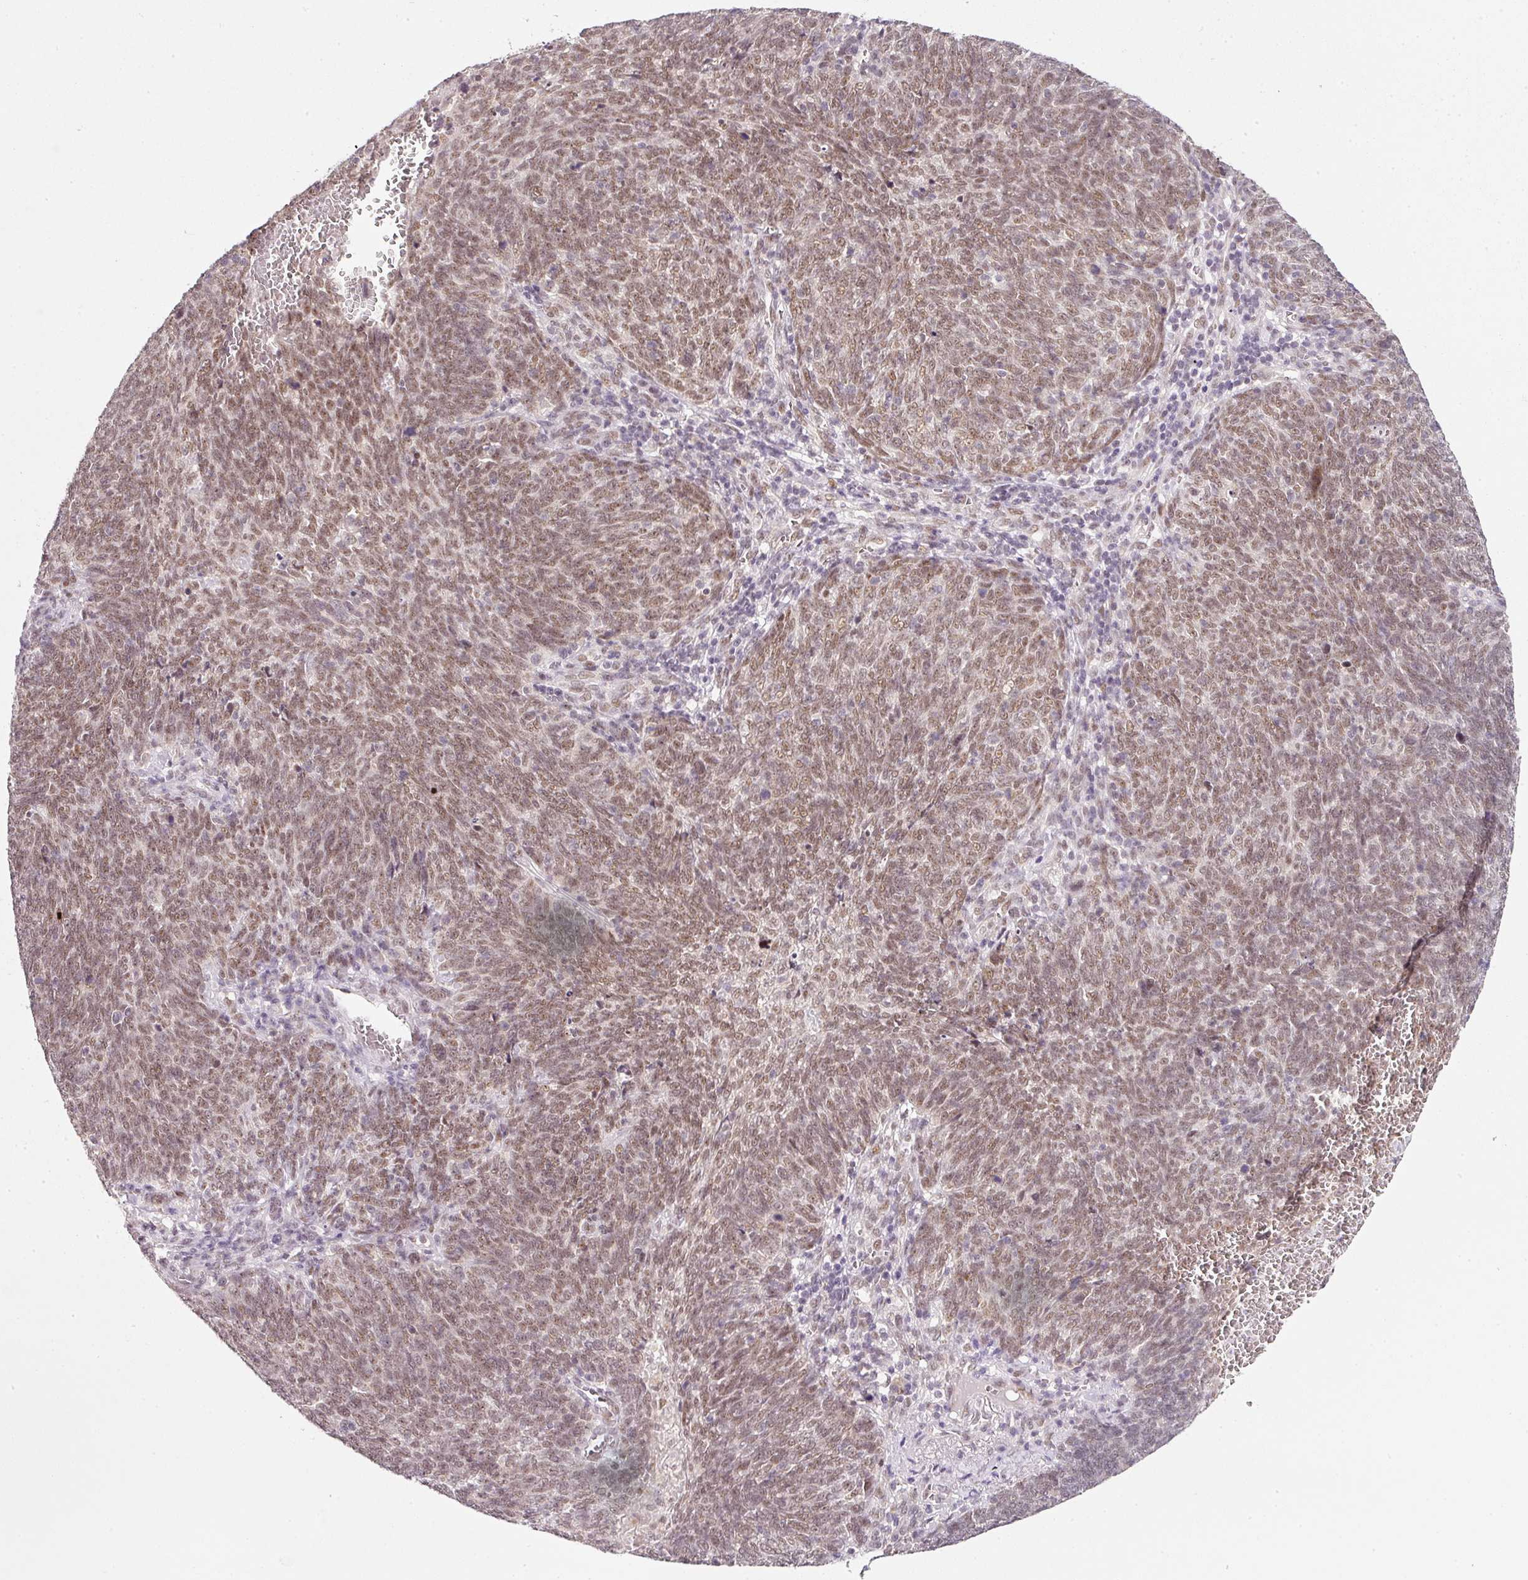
{"staining": {"intensity": "moderate", "quantity": ">75%", "location": "nuclear"}, "tissue": "lung cancer", "cell_type": "Tumor cells", "image_type": "cancer", "snomed": [{"axis": "morphology", "description": "Squamous cell carcinoma, NOS"}, {"axis": "topography", "description": "Lung"}], "caption": "Moderate nuclear expression is seen in approximately >75% of tumor cells in lung squamous cell carcinoma. The staining is performed using DAB brown chromogen to label protein expression. The nuclei are counter-stained blue using hematoxylin.", "gene": "FSTL3", "patient": {"sex": "female", "age": 72}}